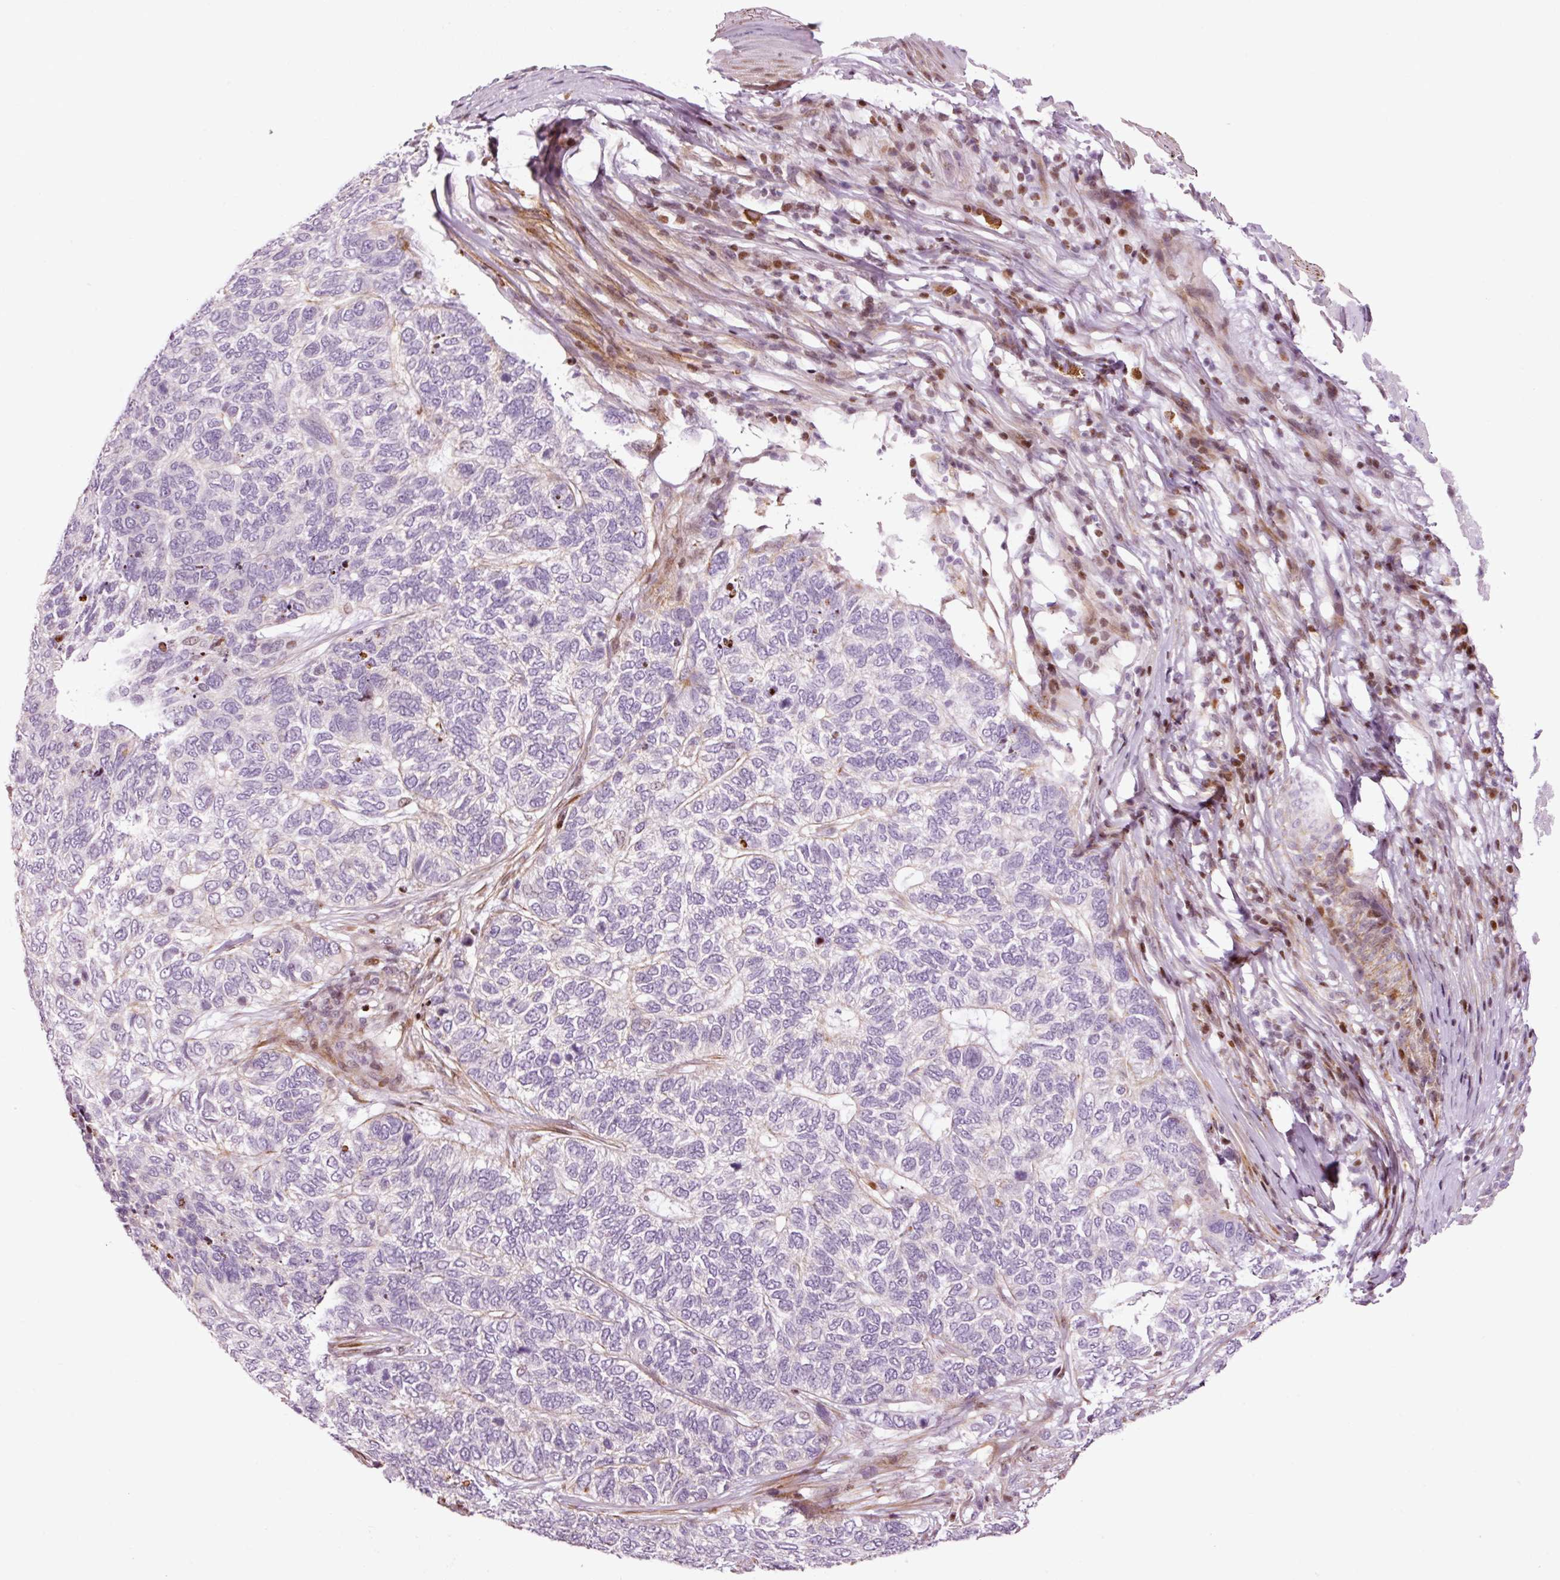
{"staining": {"intensity": "negative", "quantity": "none", "location": "none"}, "tissue": "skin cancer", "cell_type": "Tumor cells", "image_type": "cancer", "snomed": [{"axis": "morphology", "description": "Basal cell carcinoma"}, {"axis": "topography", "description": "Skin"}], "caption": "Skin cancer (basal cell carcinoma) was stained to show a protein in brown. There is no significant positivity in tumor cells. Nuclei are stained in blue.", "gene": "ANKRD20A1", "patient": {"sex": "female", "age": 65}}